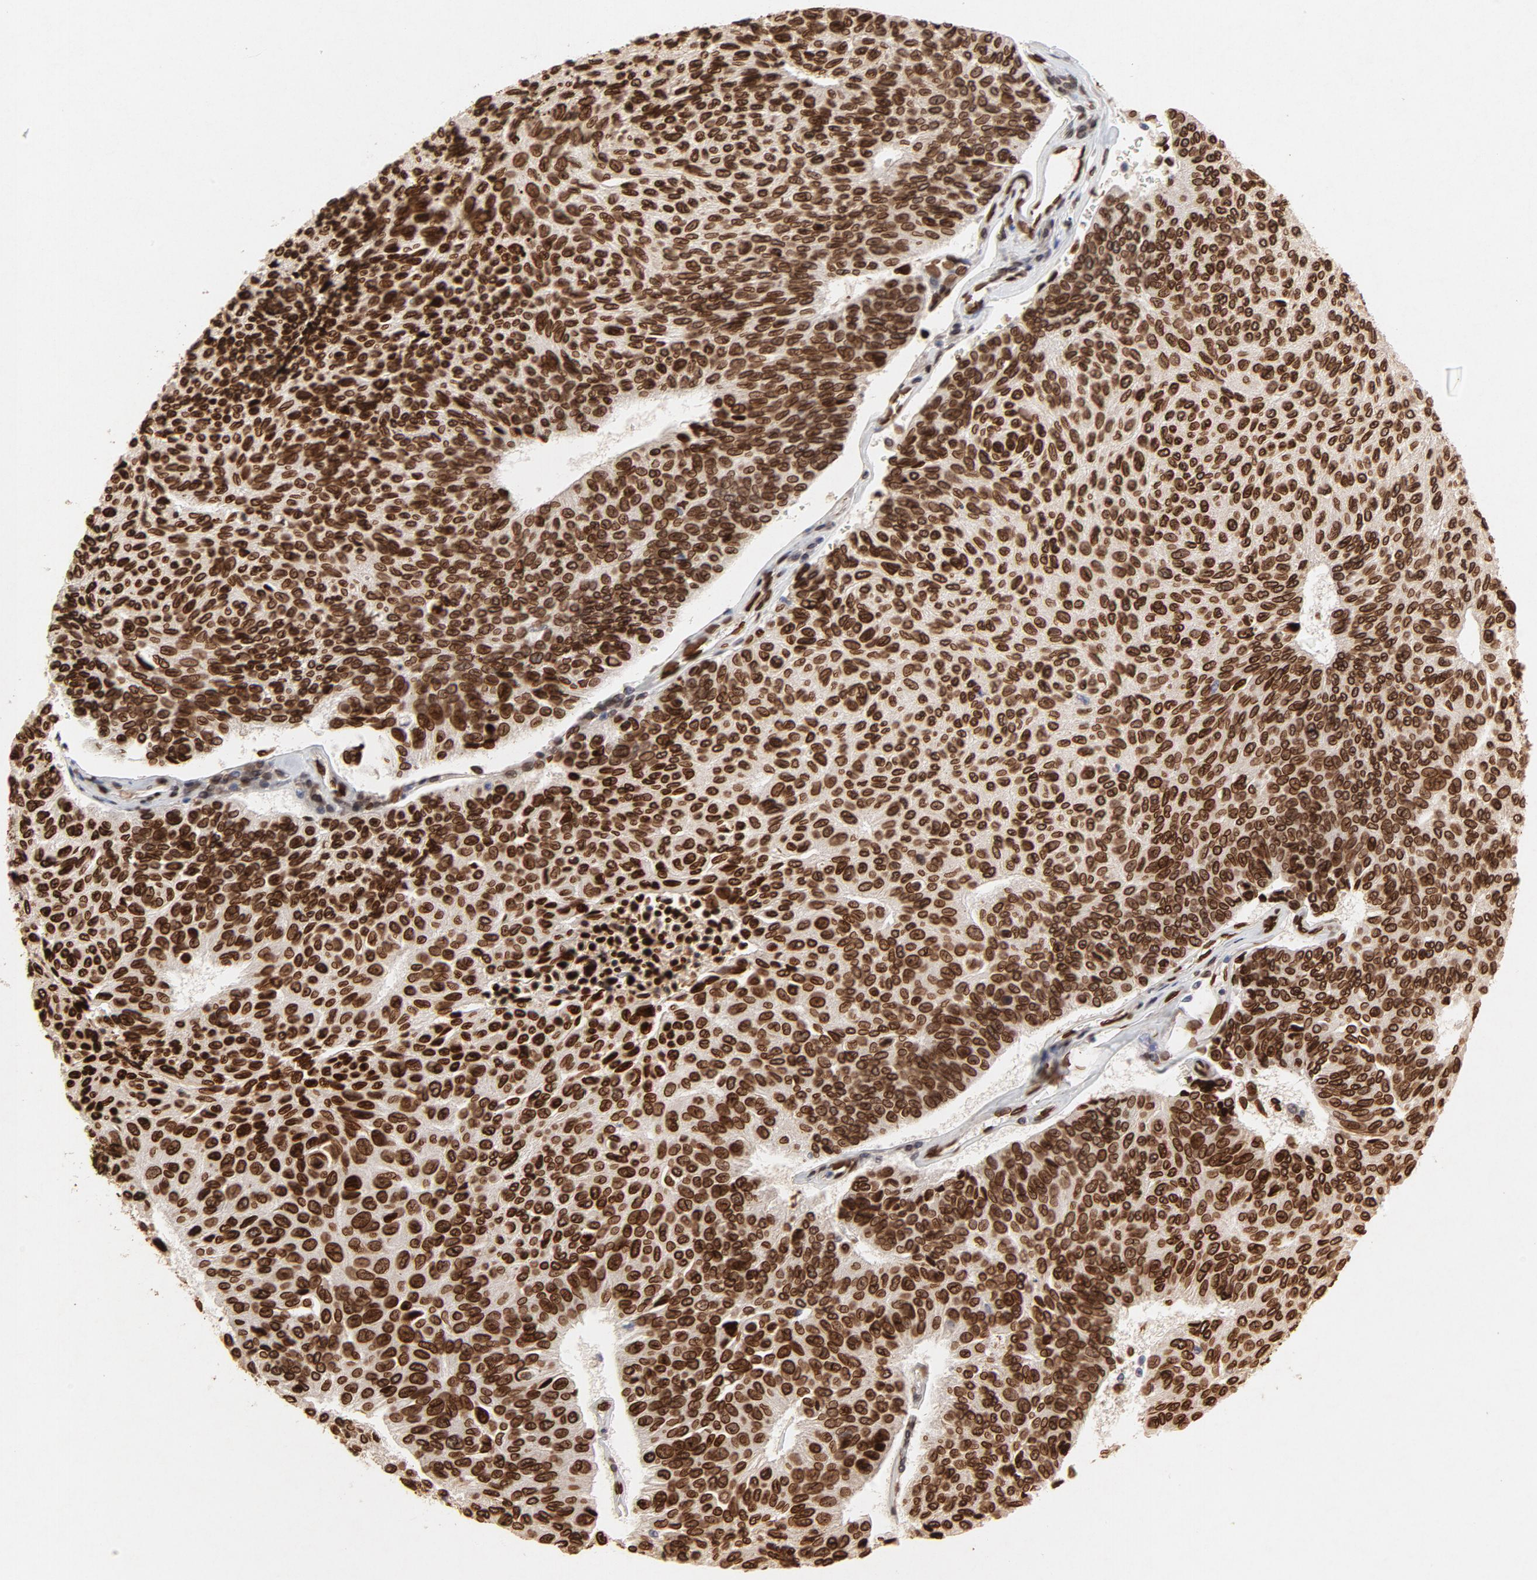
{"staining": {"intensity": "strong", "quantity": ">75%", "location": "cytoplasmic/membranous,nuclear"}, "tissue": "urothelial cancer", "cell_type": "Tumor cells", "image_type": "cancer", "snomed": [{"axis": "morphology", "description": "Urothelial carcinoma, High grade"}, {"axis": "topography", "description": "Urinary bladder"}], "caption": "The micrograph exhibits immunohistochemical staining of high-grade urothelial carcinoma. There is strong cytoplasmic/membranous and nuclear positivity is present in approximately >75% of tumor cells. The staining was performed using DAB, with brown indicating positive protein expression. Nuclei are stained blue with hematoxylin.", "gene": "LMNA", "patient": {"sex": "male", "age": 66}}